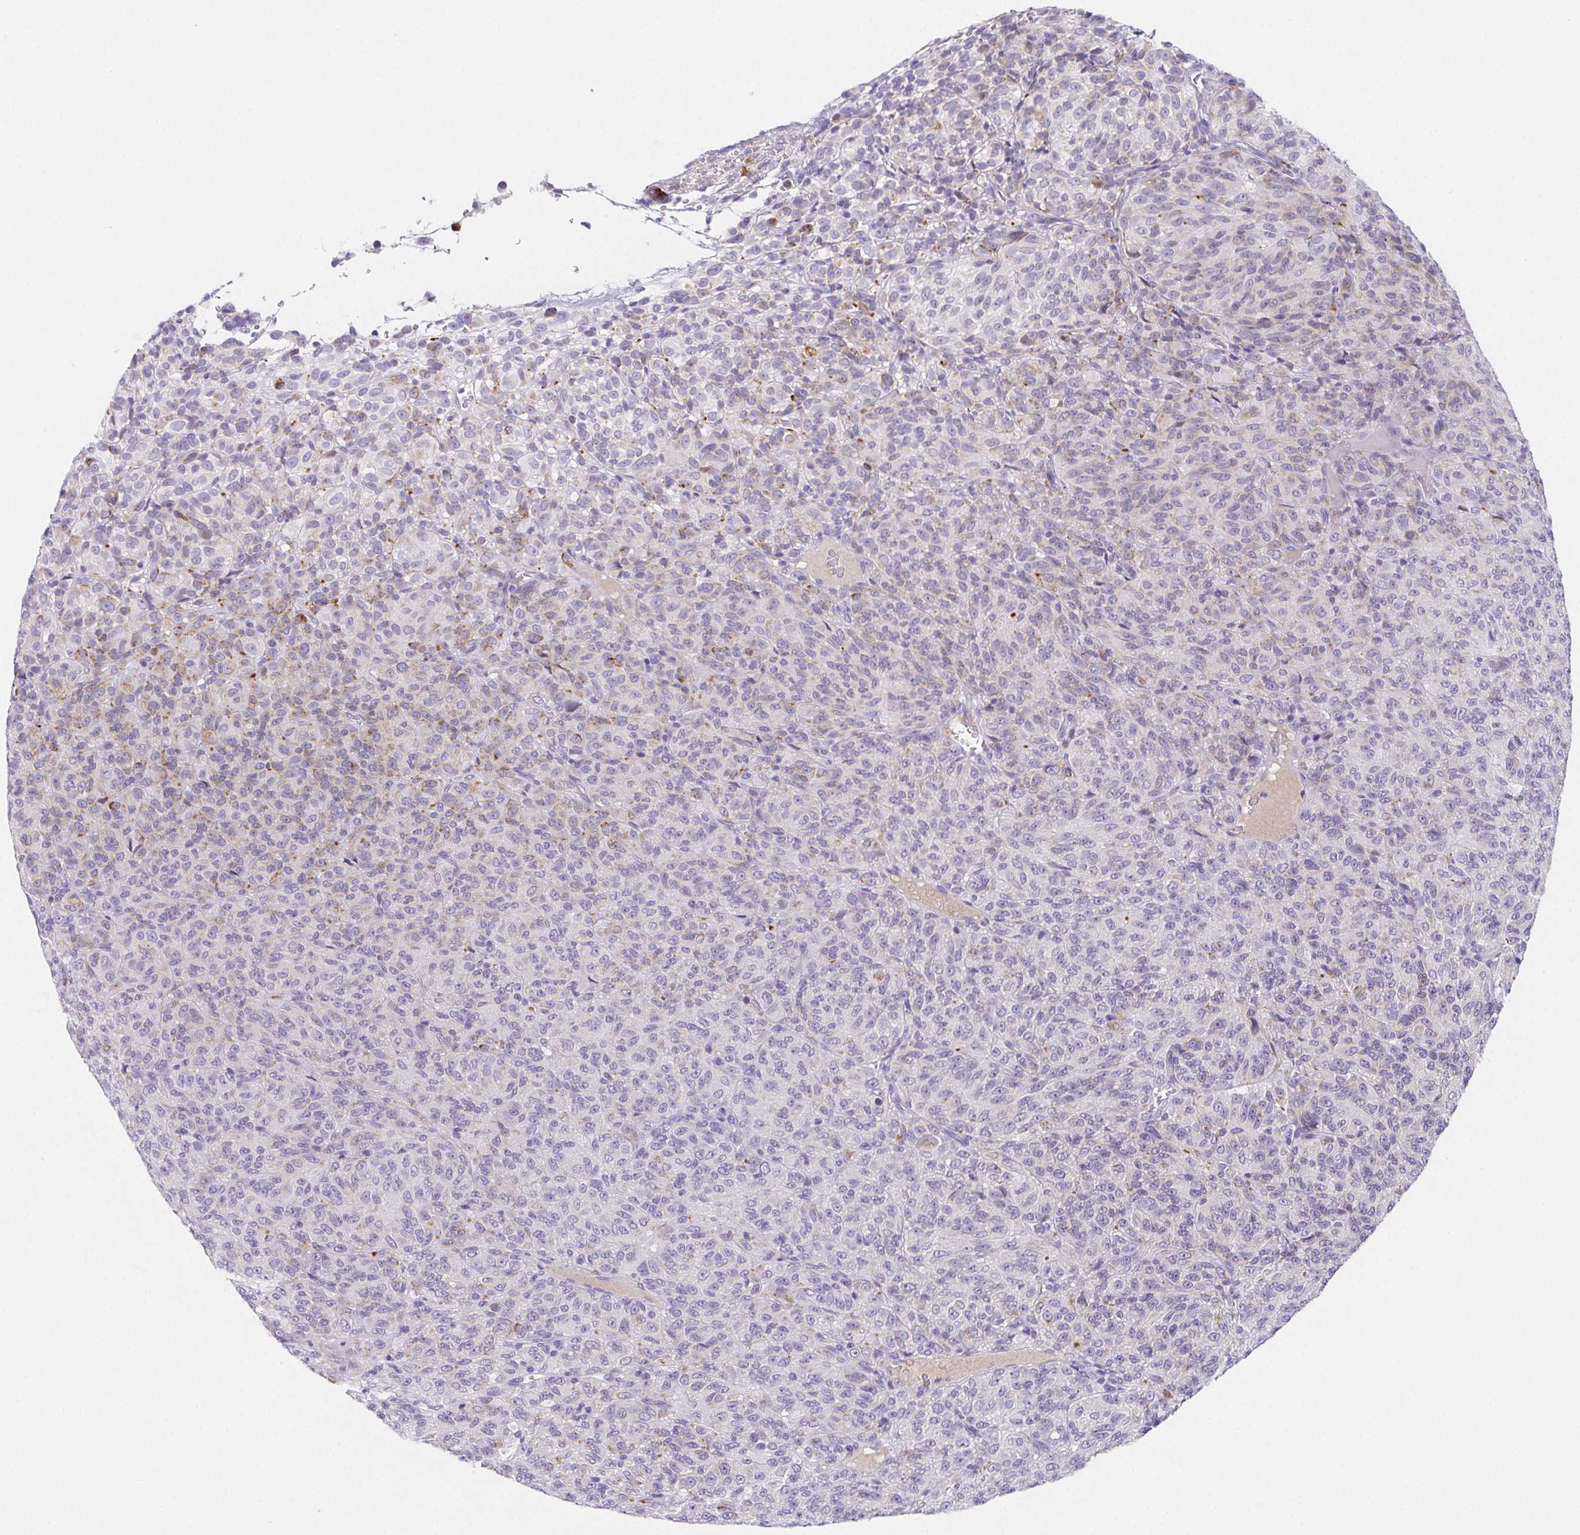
{"staining": {"intensity": "weak", "quantity": "<25%", "location": "cytoplasmic/membranous"}, "tissue": "melanoma", "cell_type": "Tumor cells", "image_type": "cancer", "snomed": [{"axis": "morphology", "description": "Malignant melanoma, Metastatic site"}, {"axis": "topography", "description": "Brain"}], "caption": "Protein analysis of malignant melanoma (metastatic site) displays no significant expression in tumor cells. (DAB immunohistochemistry (IHC) with hematoxylin counter stain).", "gene": "ITIH2", "patient": {"sex": "female", "age": 56}}